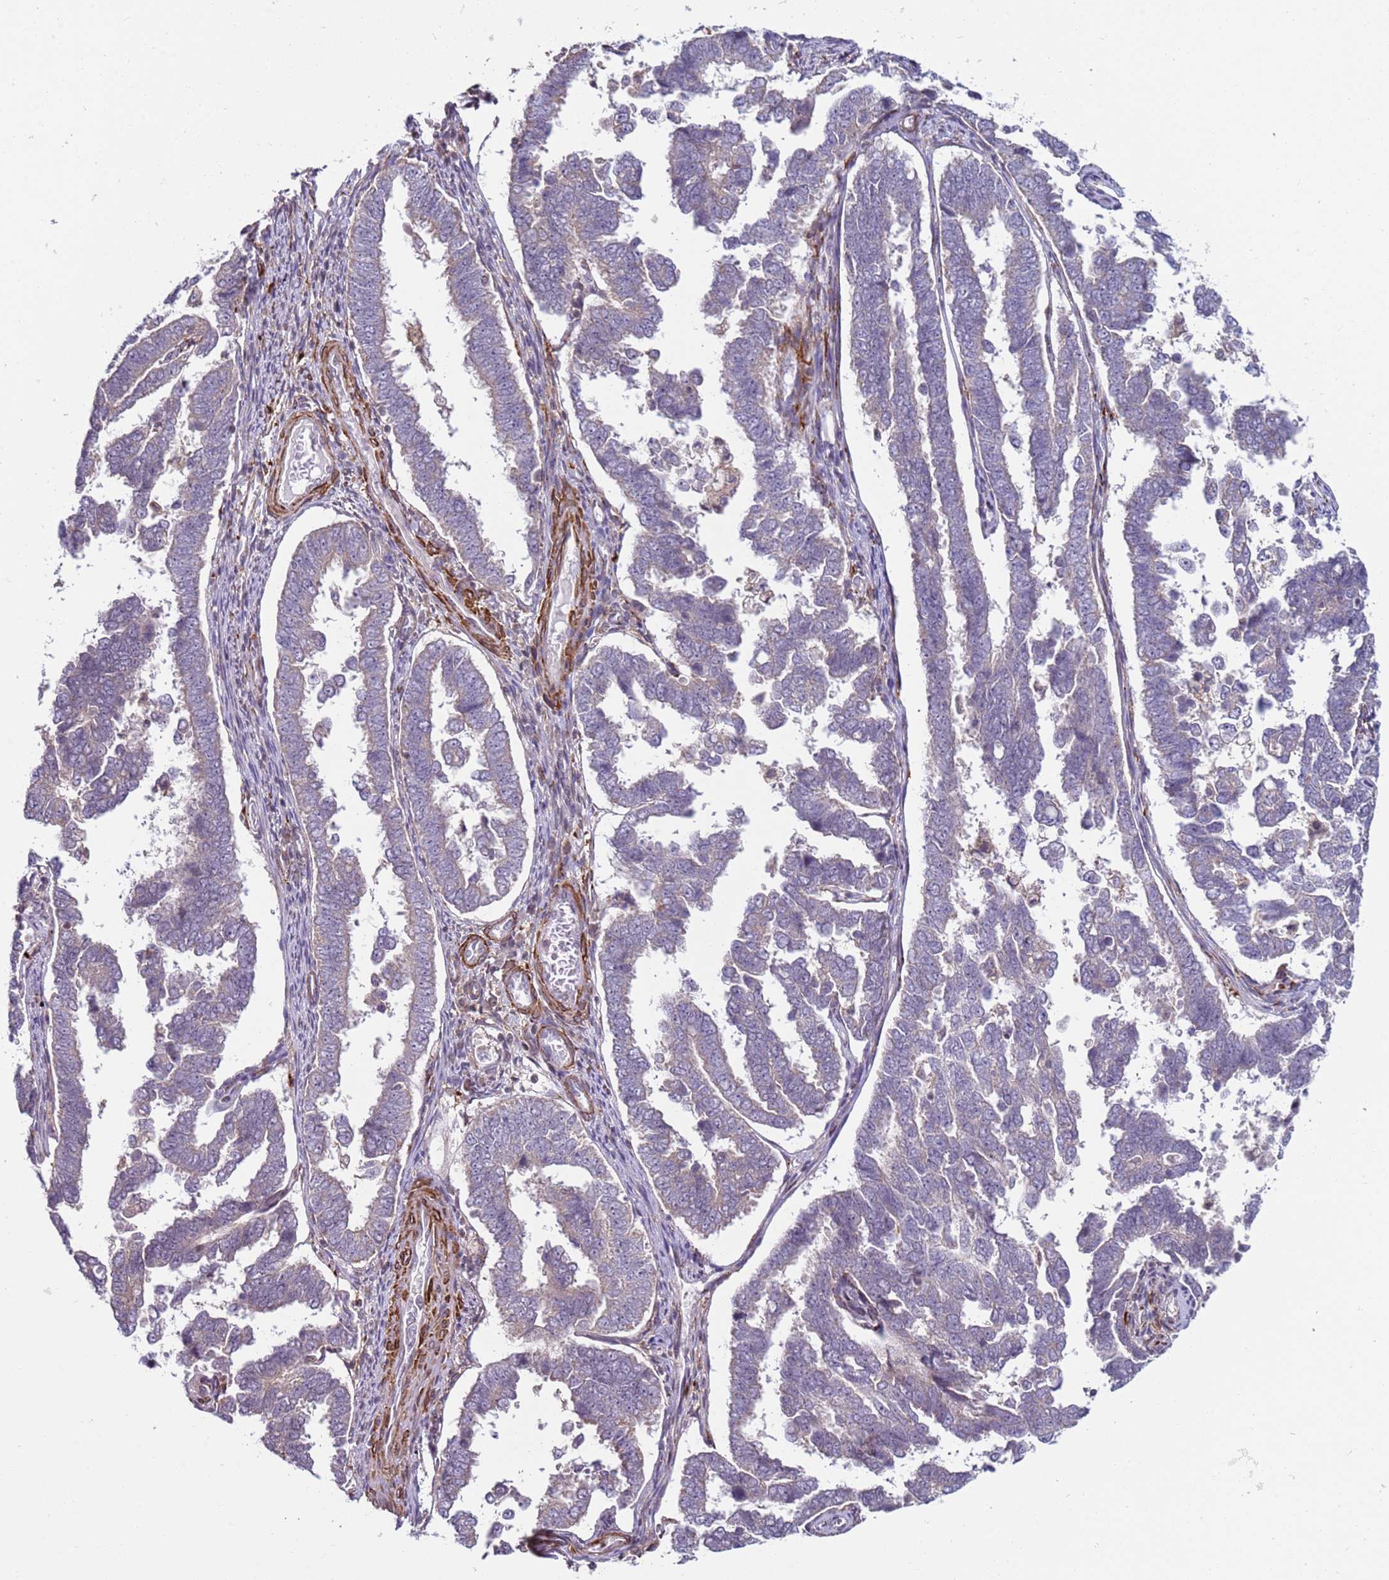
{"staining": {"intensity": "negative", "quantity": "none", "location": "none"}, "tissue": "endometrial cancer", "cell_type": "Tumor cells", "image_type": "cancer", "snomed": [{"axis": "morphology", "description": "Adenocarcinoma, NOS"}, {"axis": "topography", "description": "Endometrium"}], "caption": "DAB (3,3'-diaminobenzidine) immunohistochemical staining of human endometrial cancer (adenocarcinoma) demonstrates no significant positivity in tumor cells. (Brightfield microscopy of DAB (3,3'-diaminobenzidine) immunohistochemistry (IHC) at high magnification).", "gene": "SNAPC4", "patient": {"sex": "female", "age": 75}}